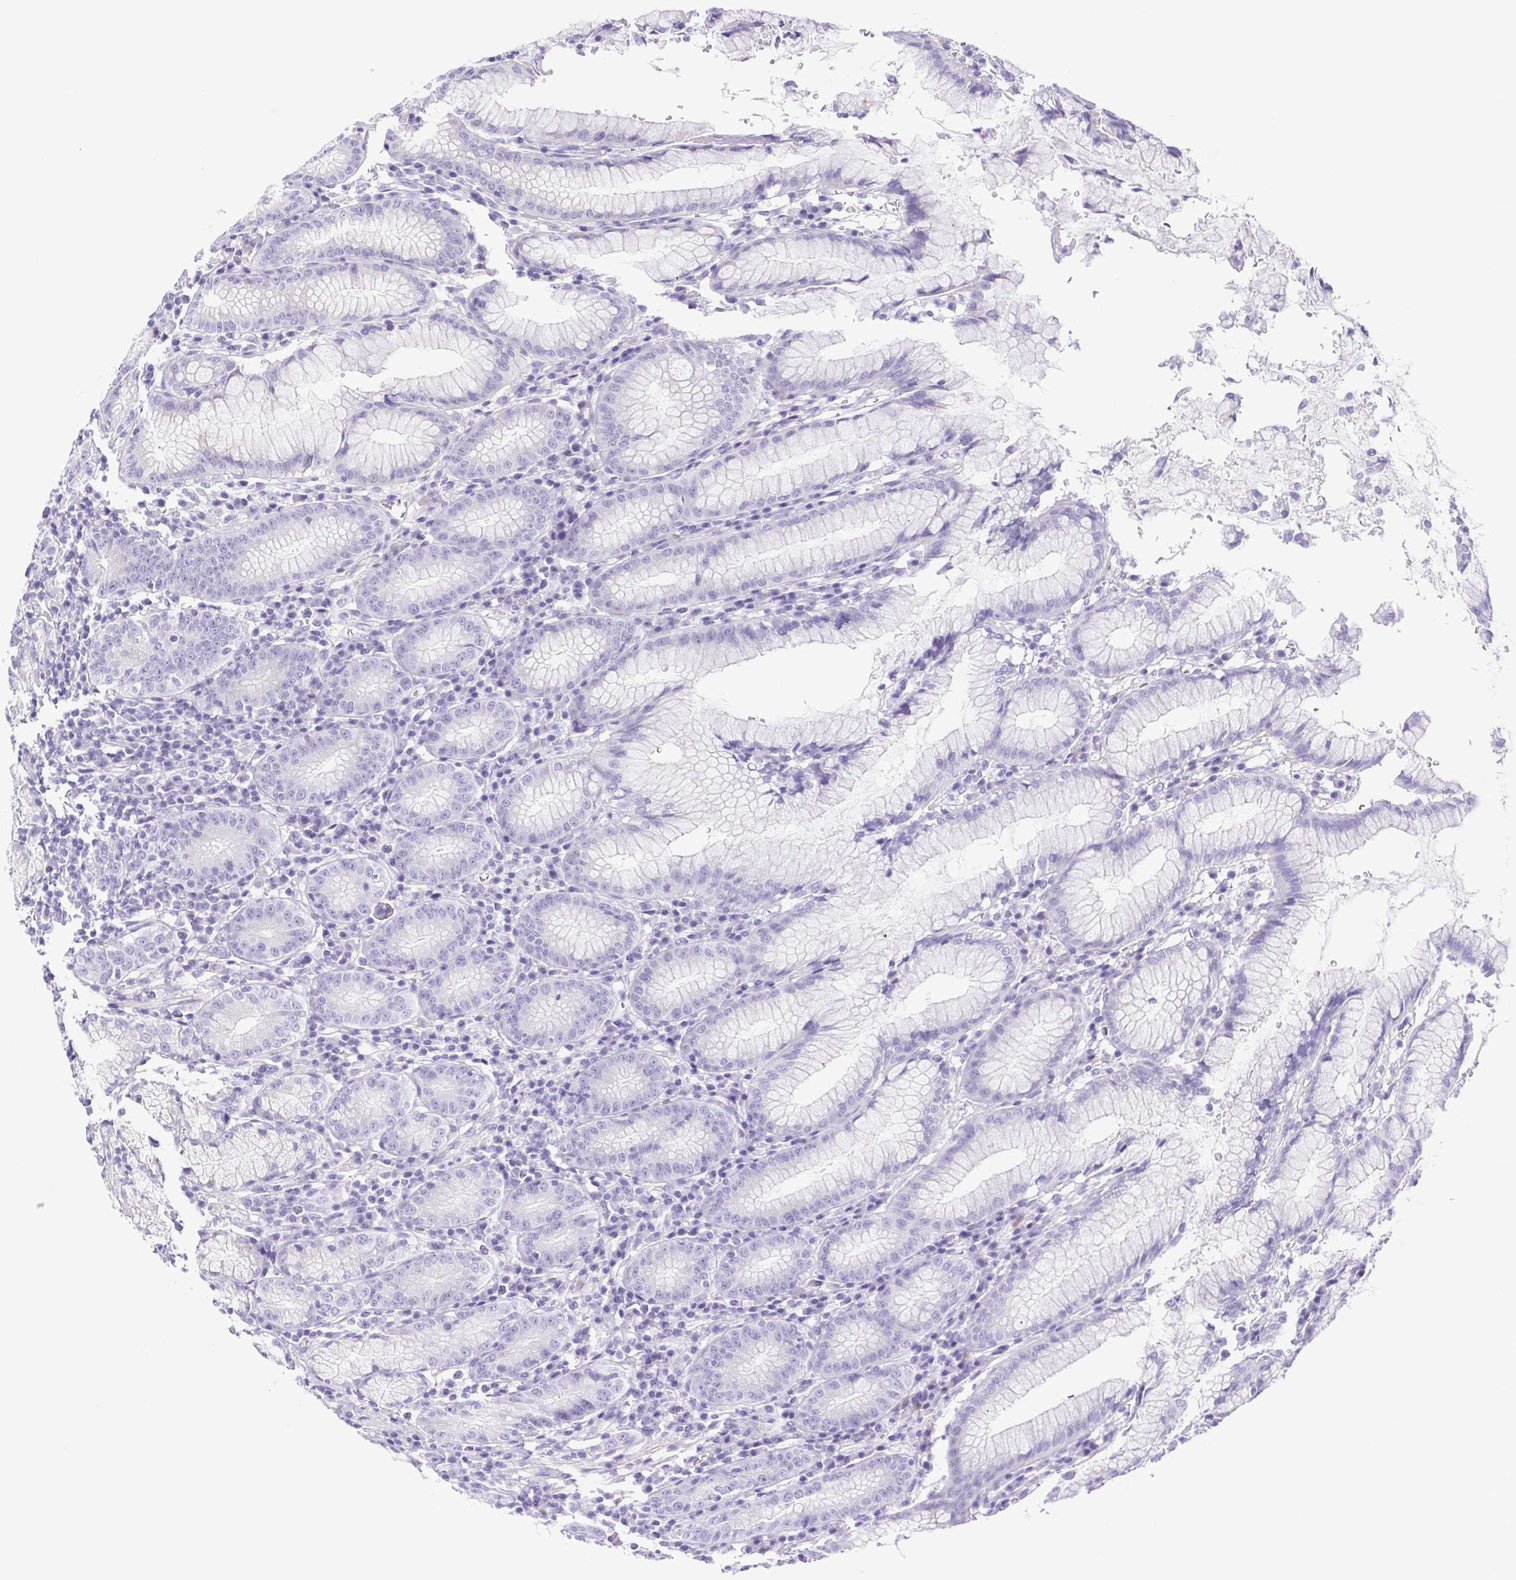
{"staining": {"intensity": "negative", "quantity": "none", "location": "none"}, "tissue": "stomach", "cell_type": "Glandular cells", "image_type": "normal", "snomed": [{"axis": "morphology", "description": "Normal tissue, NOS"}, {"axis": "topography", "description": "Stomach"}], "caption": "Histopathology image shows no protein expression in glandular cells of normal stomach.", "gene": "CDSN", "patient": {"sex": "male", "age": 55}}